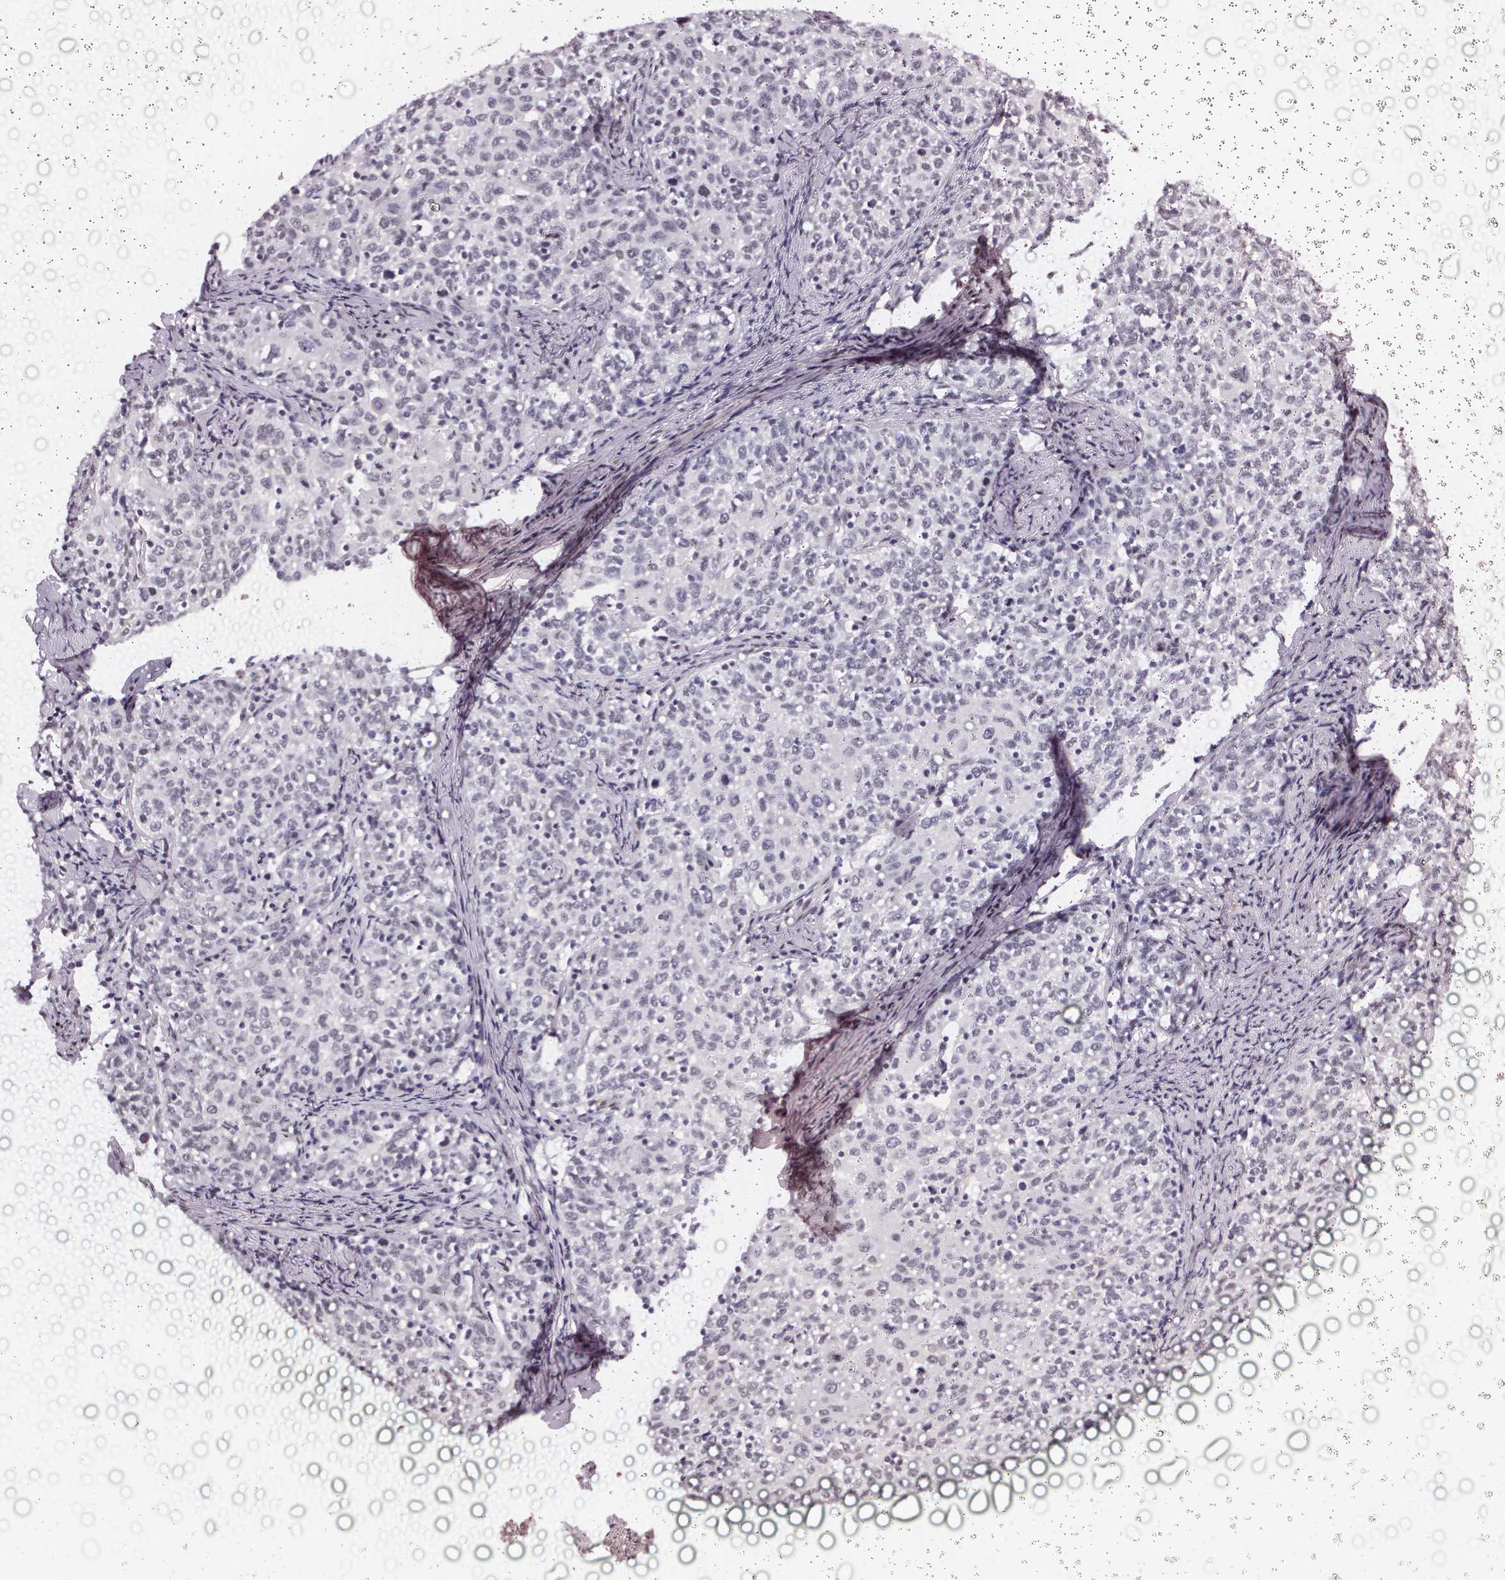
{"staining": {"intensity": "negative", "quantity": "none", "location": "none"}, "tissue": "cervical cancer", "cell_type": "Tumor cells", "image_type": "cancer", "snomed": [{"axis": "morphology", "description": "Squamous cell carcinoma, NOS"}, {"axis": "topography", "description": "Cervix"}], "caption": "The immunohistochemistry (IHC) image has no significant staining in tumor cells of squamous cell carcinoma (cervical) tissue. (Brightfield microscopy of DAB IHC at high magnification).", "gene": "GP6", "patient": {"sex": "female", "age": 62}}